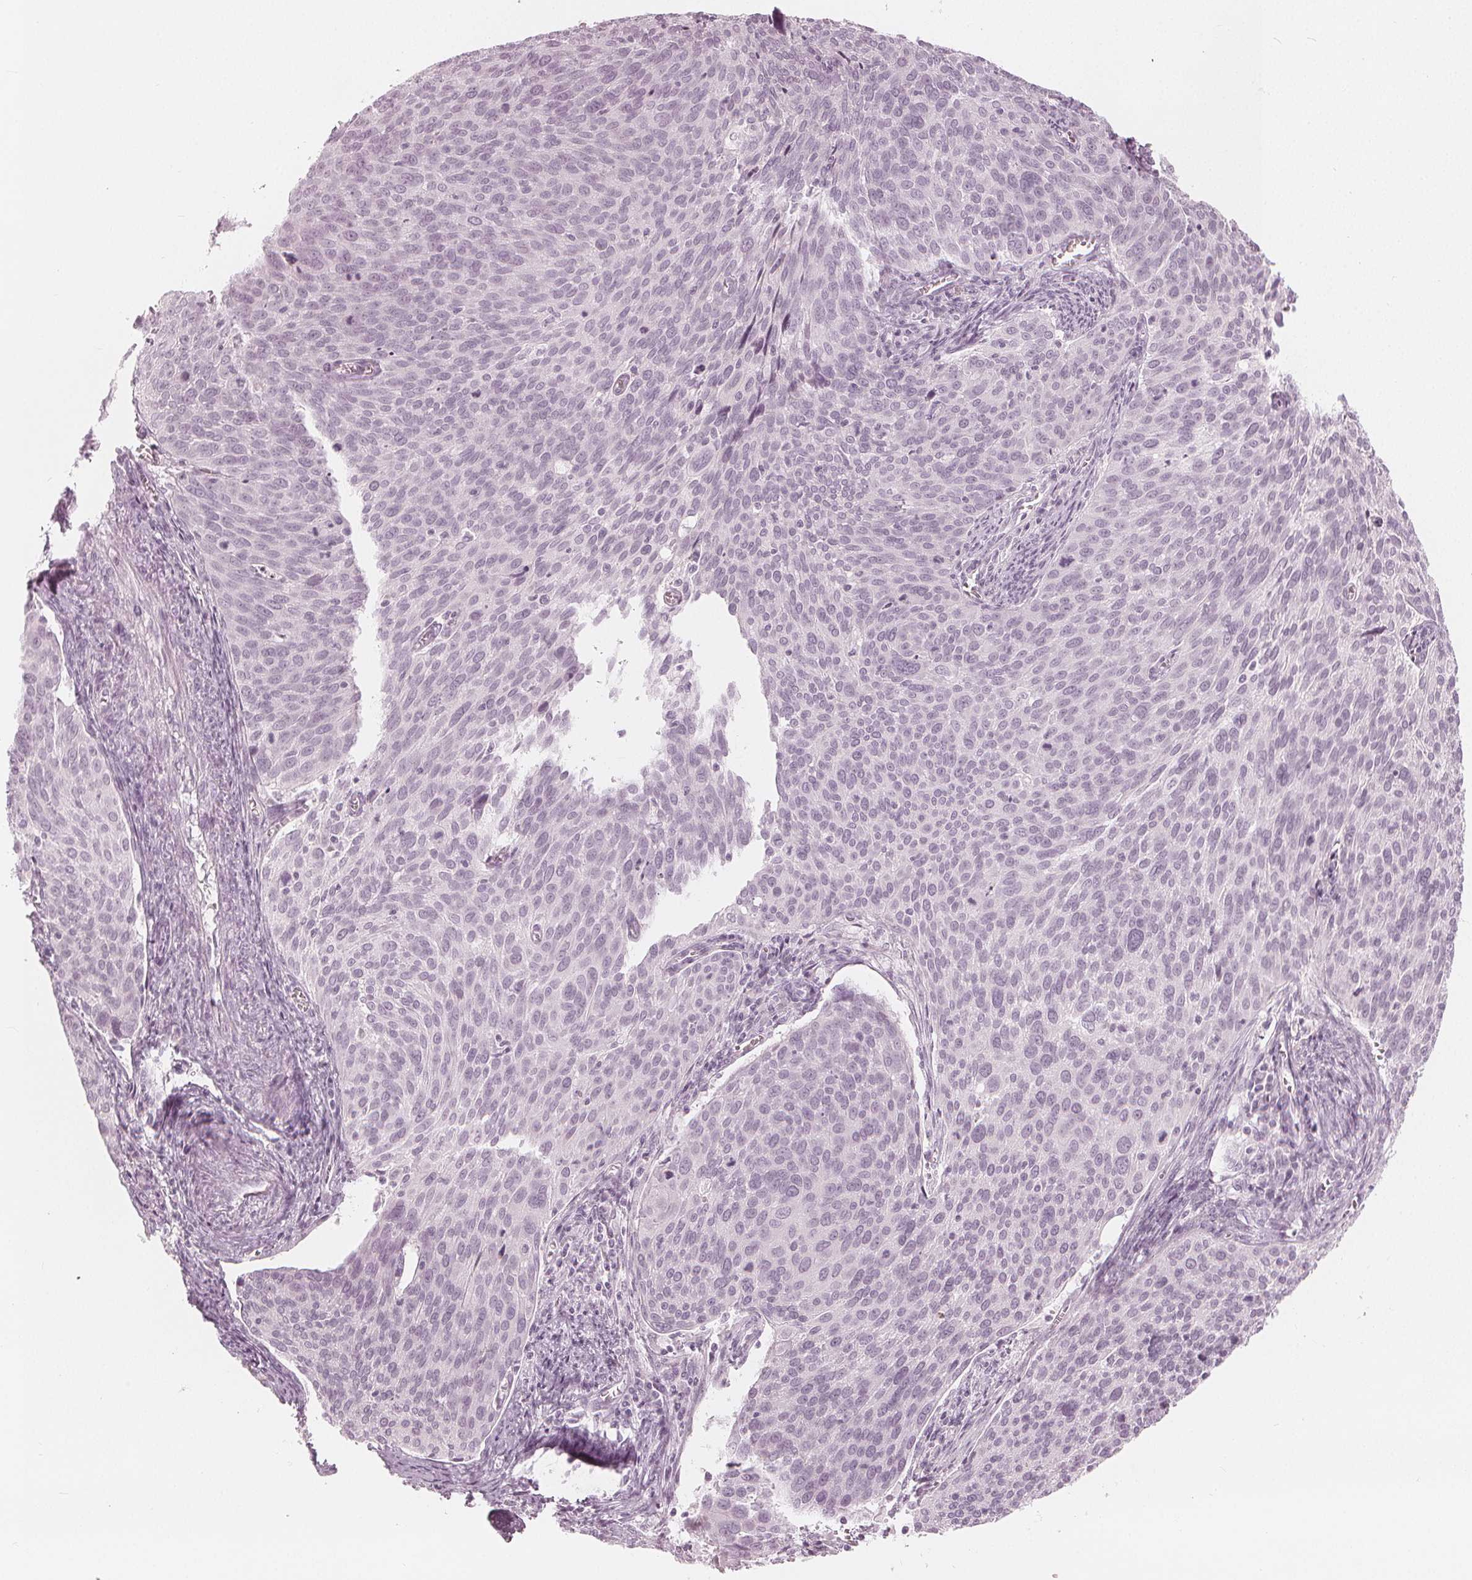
{"staining": {"intensity": "negative", "quantity": "none", "location": "none"}, "tissue": "cervical cancer", "cell_type": "Tumor cells", "image_type": "cancer", "snomed": [{"axis": "morphology", "description": "Squamous cell carcinoma, NOS"}, {"axis": "topography", "description": "Cervix"}], "caption": "IHC image of cervical squamous cell carcinoma stained for a protein (brown), which demonstrates no expression in tumor cells.", "gene": "PAEP", "patient": {"sex": "female", "age": 39}}